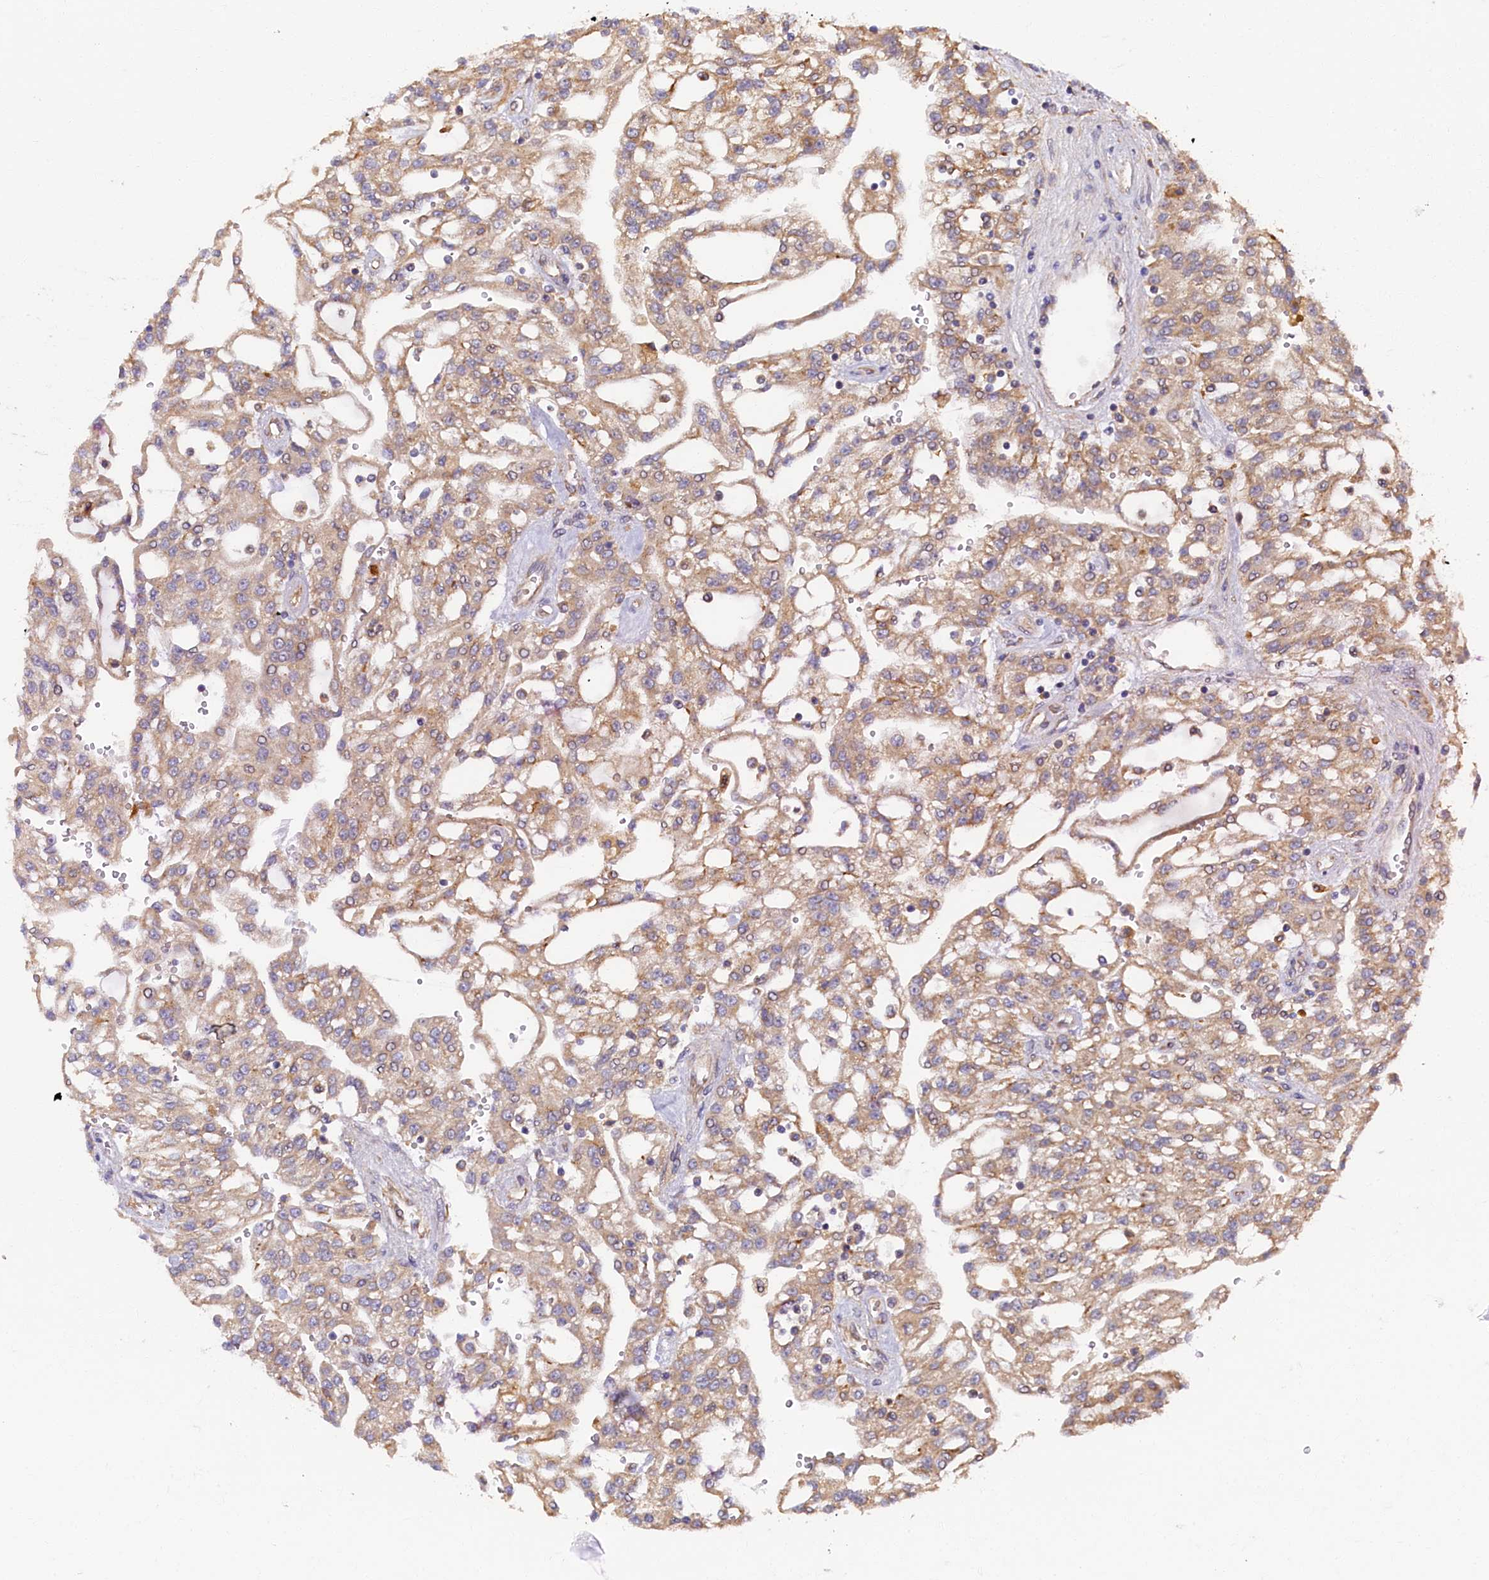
{"staining": {"intensity": "moderate", "quantity": "25%-75%", "location": "cytoplasmic/membranous"}, "tissue": "renal cancer", "cell_type": "Tumor cells", "image_type": "cancer", "snomed": [{"axis": "morphology", "description": "Adenocarcinoma, NOS"}, {"axis": "topography", "description": "Kidney"}], "caption": "Renal cancer (adenocarcinoma) was stained to show a protein in brown. There is medium levels of moderate cytoplasmic/membranous positivity in about 25%-75% of tumor cells.", "gene": "STX12", "patient": {"sex": "male", "age": 63}}